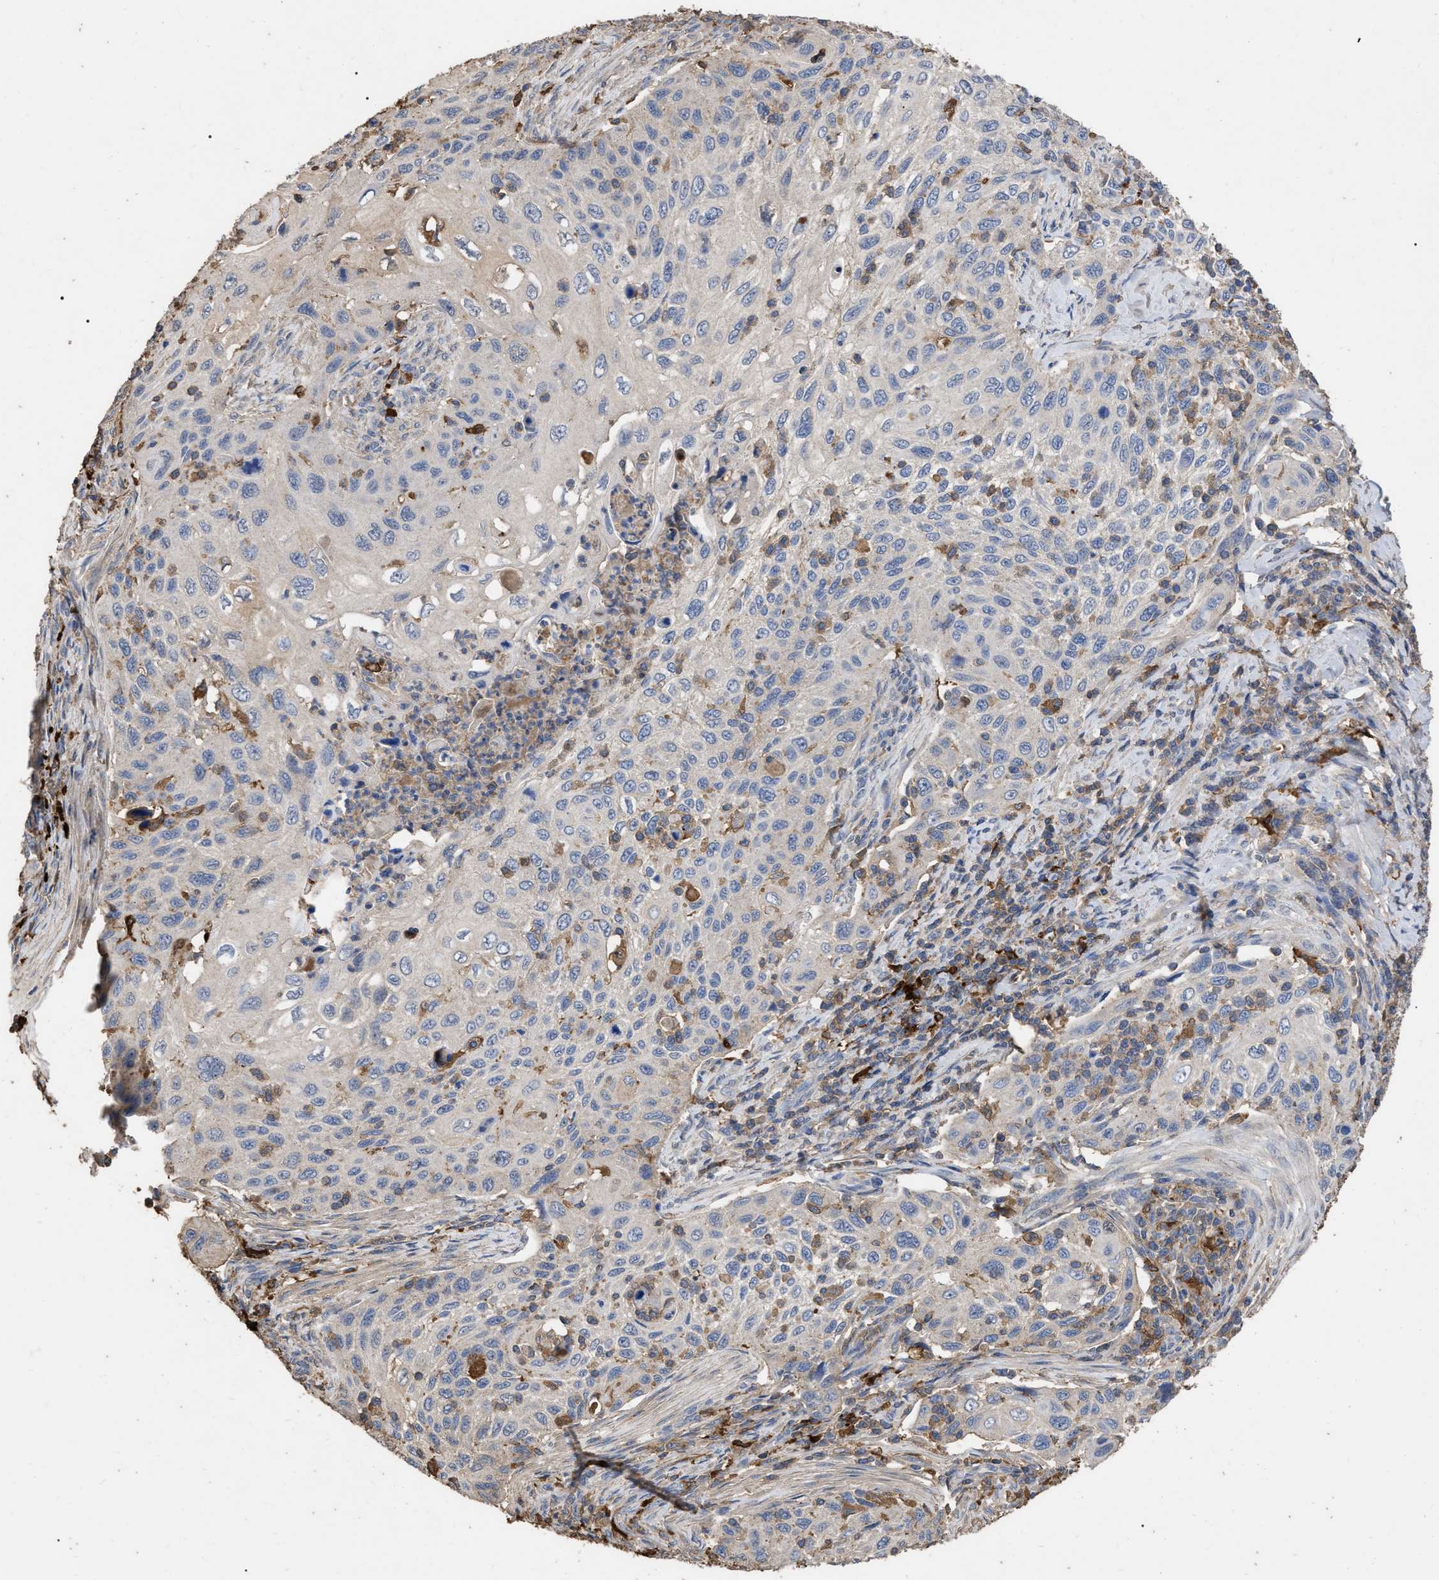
{"staining": {"intensity": "negative", "quantity": "none", "location": "none"}, "tissue": "cervical cancer", "cell_type": "Tumor cells", "image_type": "cancer", "snomed": [{"axis": "morphology", "description": "Squamous cell carcinoma, NOS"}, {"axis": "topography", "description": "Cervix"}], "caption": "DAB (3,3'-diaminobenzidine) immunohistochemical staining of human cervical squamous cell carcinoma displays no significant staining in tumor cells. (DAB IHC with hematoxylin counter stain).", "gene": "GPR179", "patient": {"sex": "female", "age": 70}}